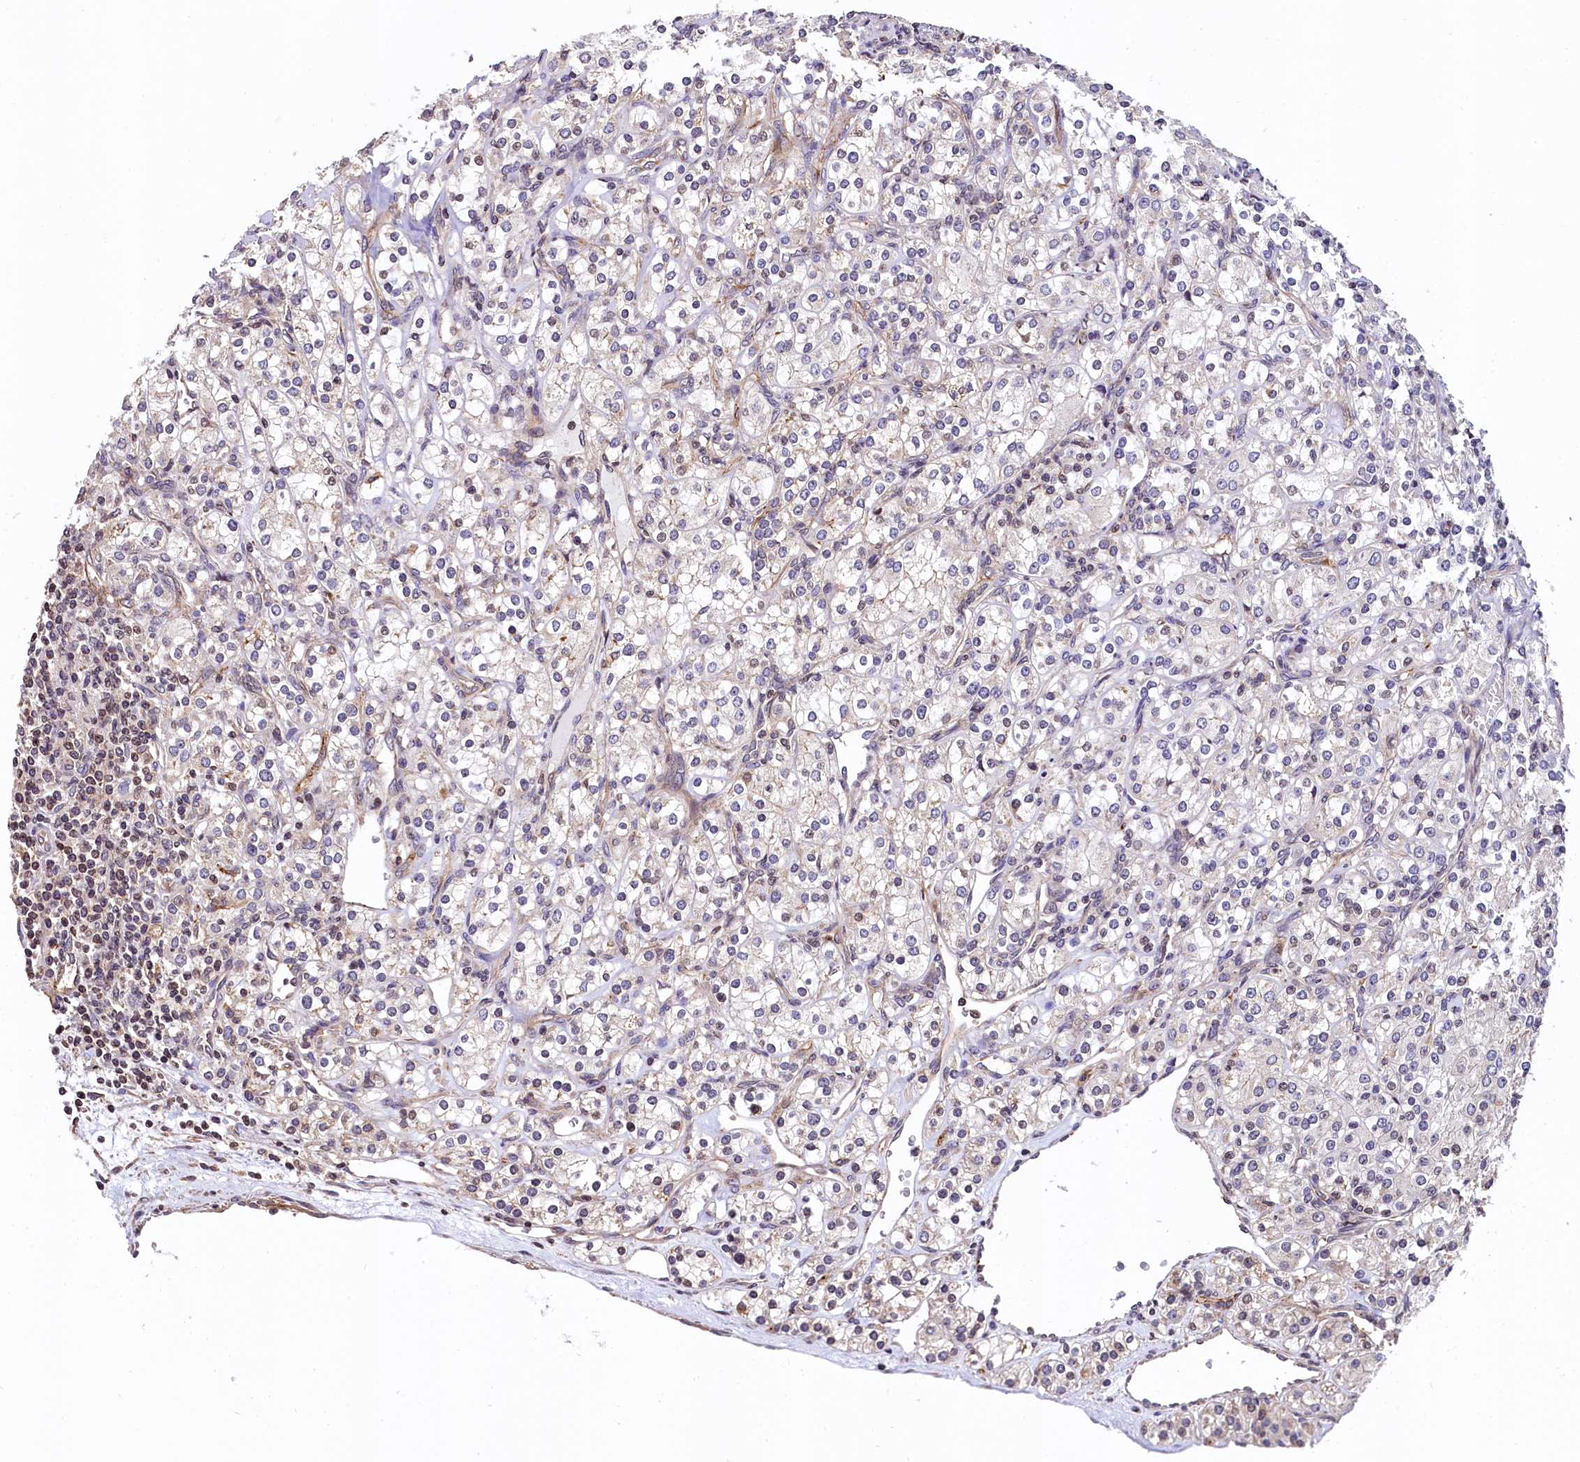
{"staining": {"intensity": "negative", "quantity": "none", "location": "none"}, "tissue": "renal cancer", "cell_type": "Tumor cells", "image_type": "cancer", "snomed": [{"axis": "morphology", "description": "Adenocarcinoma, NOS"}, {"axis": "topography", "description": "Kidney"}], "caption": "Immunohistochemistry of human adenocarcinoma (renal) shows no expression in tumor cells.", "gene": "ZNF2", "patient": {"sex": "male", "age": 77}}